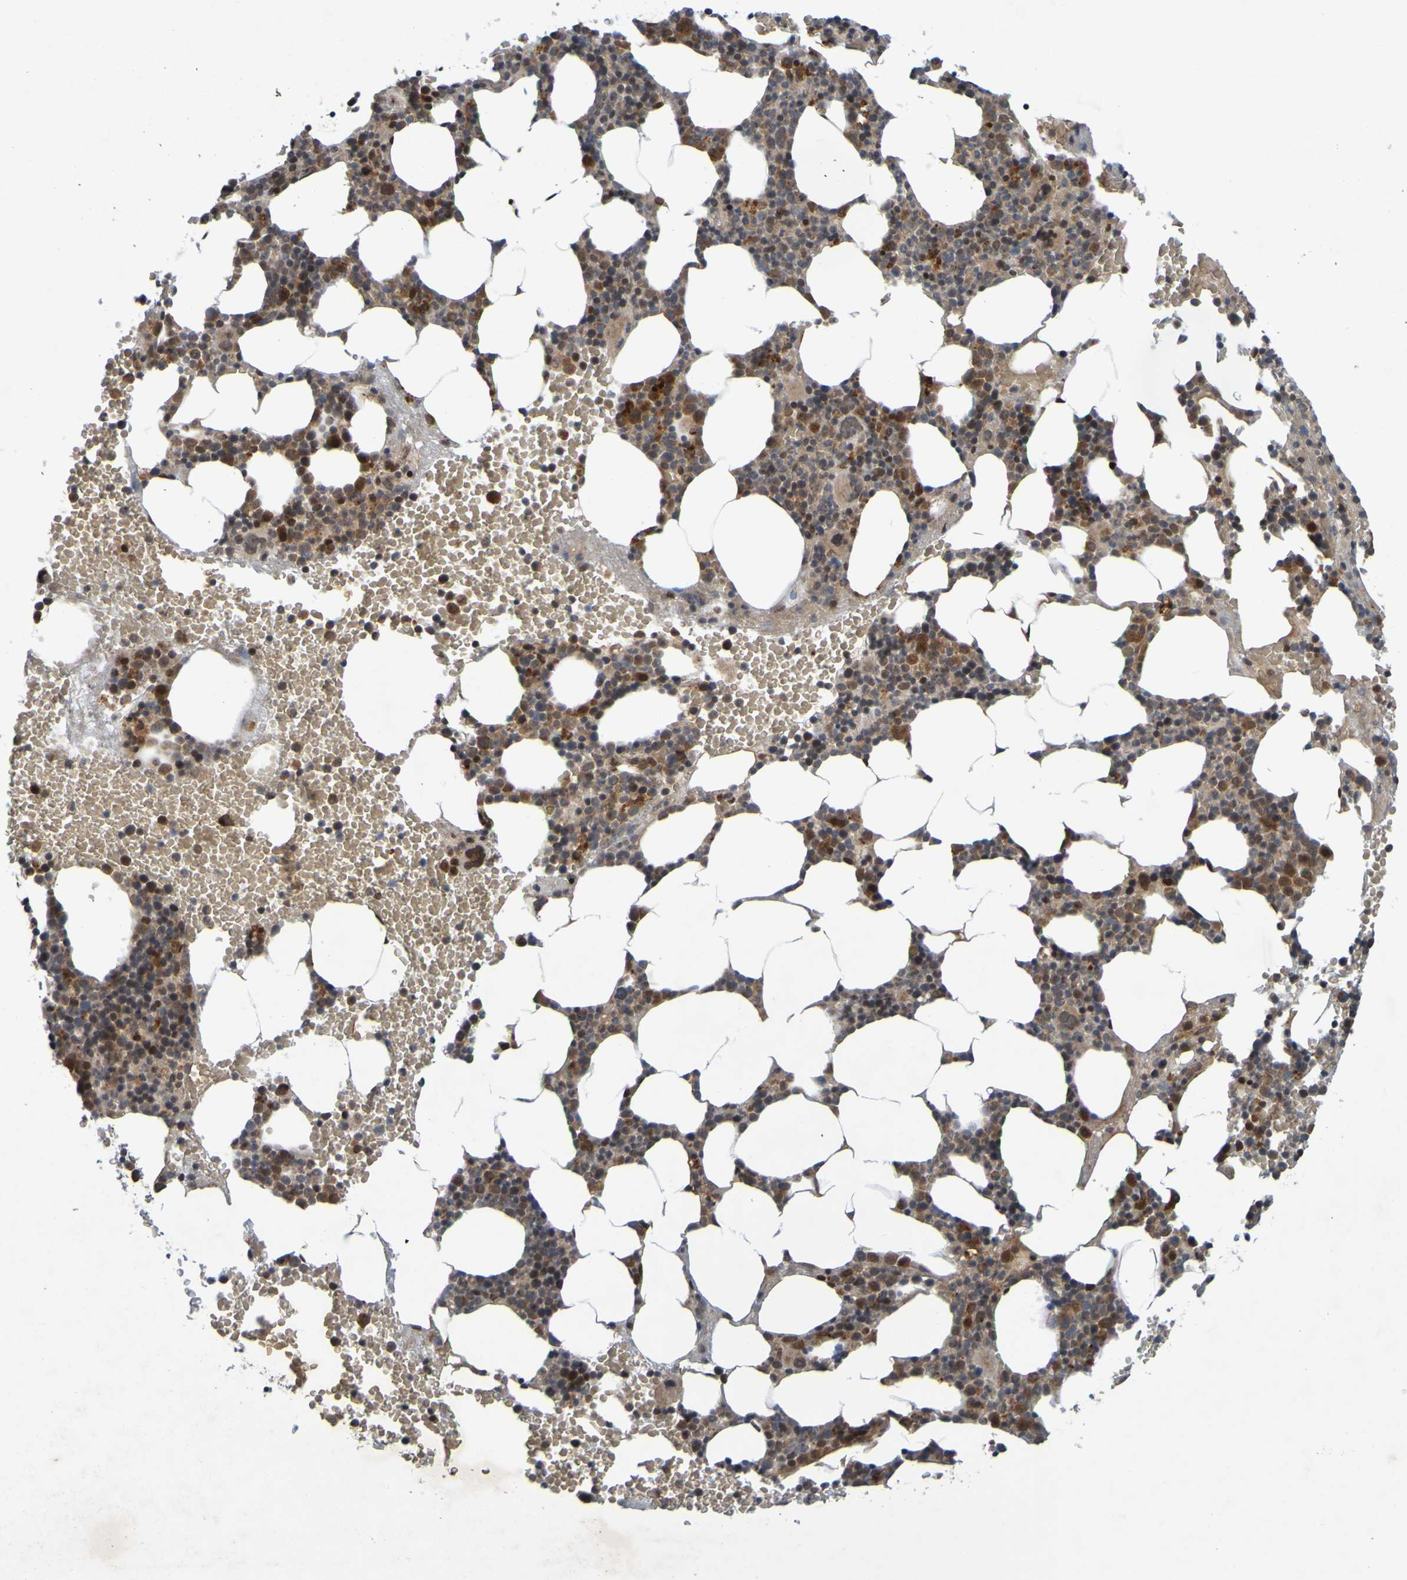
{"staining": {"intensity": "moderate", "quantity": "25%-75%", "location": "nuclear"}, "tissue": "bone marrow", "cell_type": "Hematopoietic cells", "image_type": "normal", "snomed": [{"axis": "morphology", "description": "Normal tissue, NOS"}, {"axis": "morphology", "description": "Inflammation, NOS"}, {"axis": "topography", "description": "Bone marrow"}], "caption": "Hematopoietic cells show medium levels of moderate nuclear expression in about 25%-75% of cells in normal human bone marrow.", "gene": "MCPH1", "patient": {"sex": "female", "age": 70}}